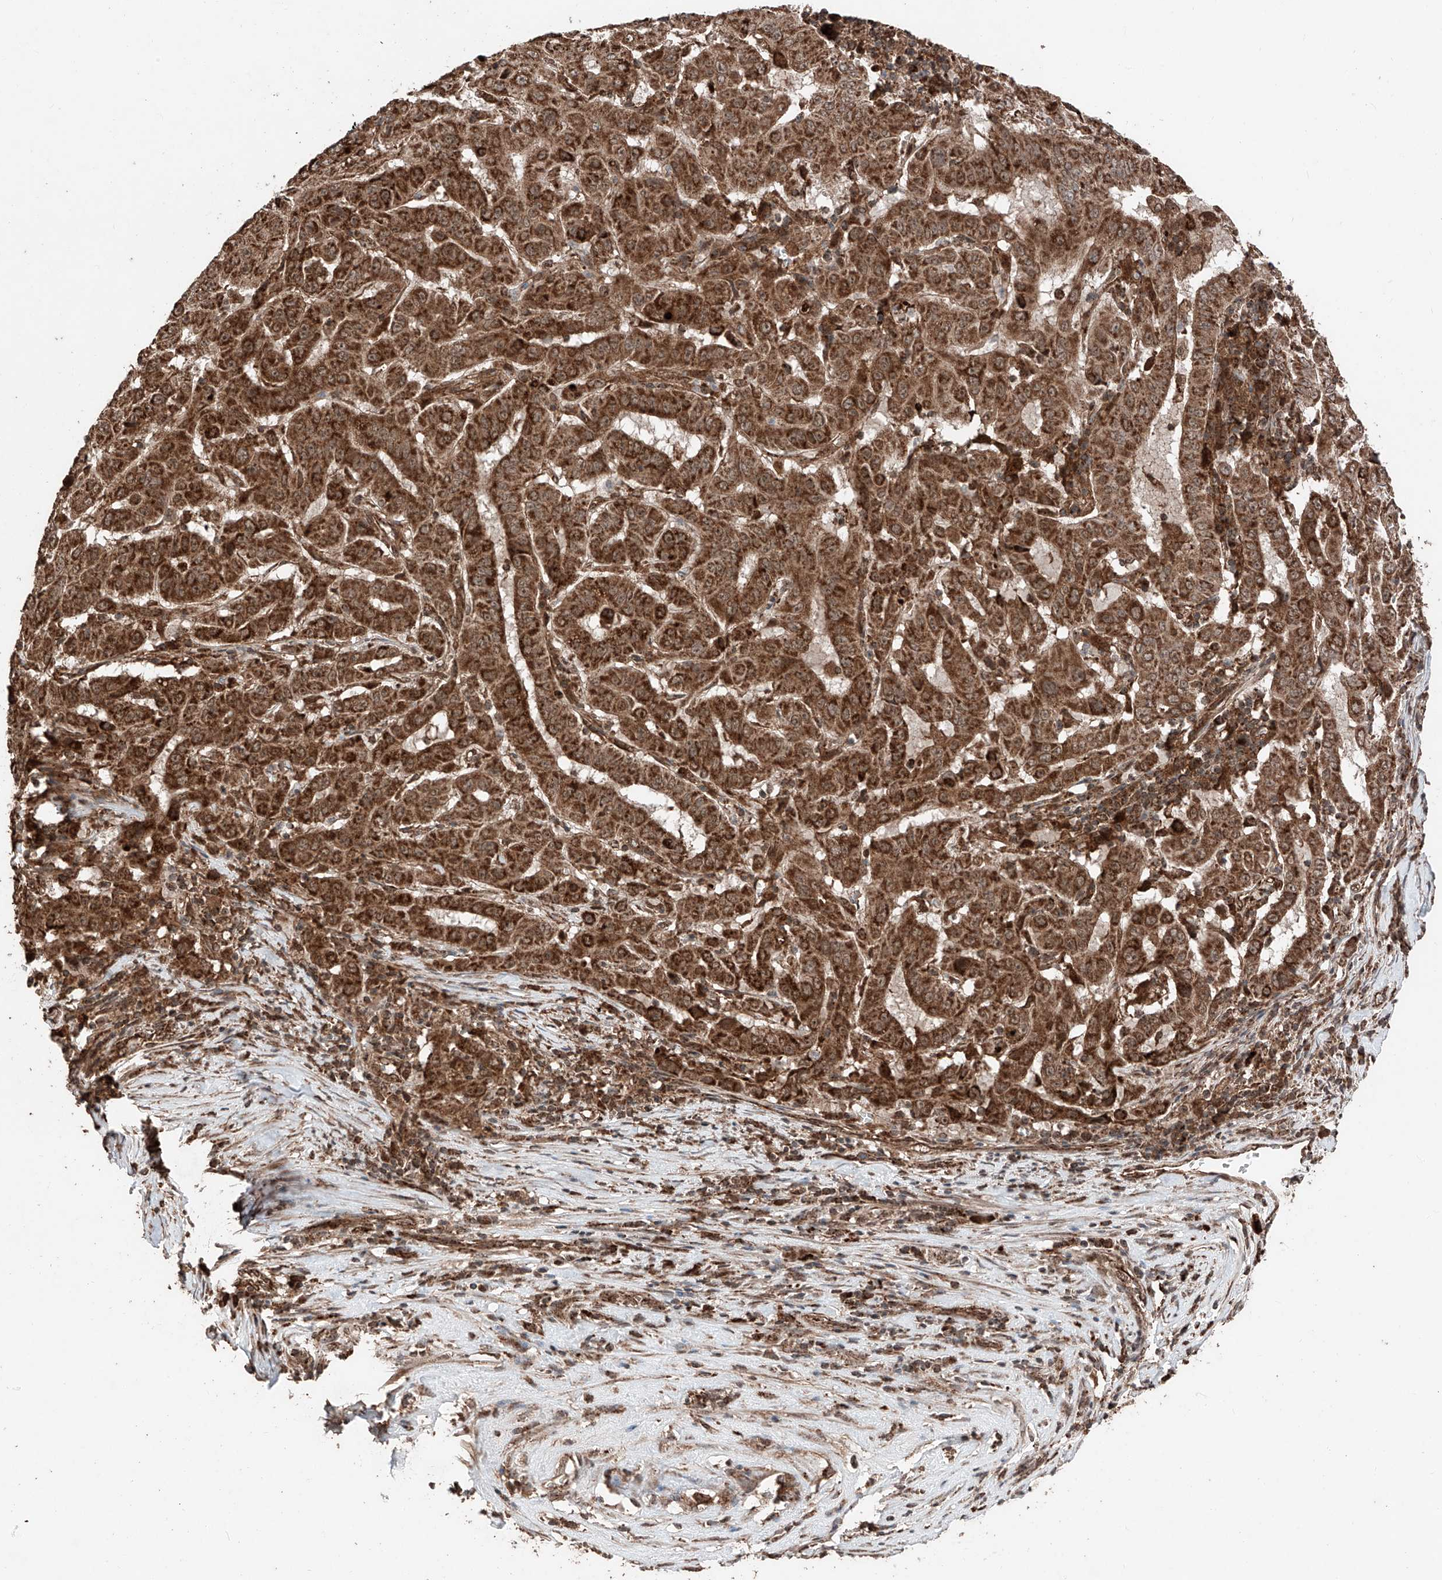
{"staining": {"intensity": "strong", "quantity": ">75%", "location": "cytoplasmic/membranous"}, "tissue": "pancreatic cancer", "cell_type": "Tumor cells", "image_type": "cancer", "snomed": [{"axis": "morphology", "description": "Adenocarcinoma, NOS"}, {"axis": "topography", "description": "Pancreas"}], "caption": "Immunohistochemical staining of human adenocarcinoma (pancreatic) displays high levels of strong cytoplasmic/membranous positivity in approximately >75% of tumor cells.", "gene": "ZSCAN29", "patient": {"sex": "male", "age": 63}}